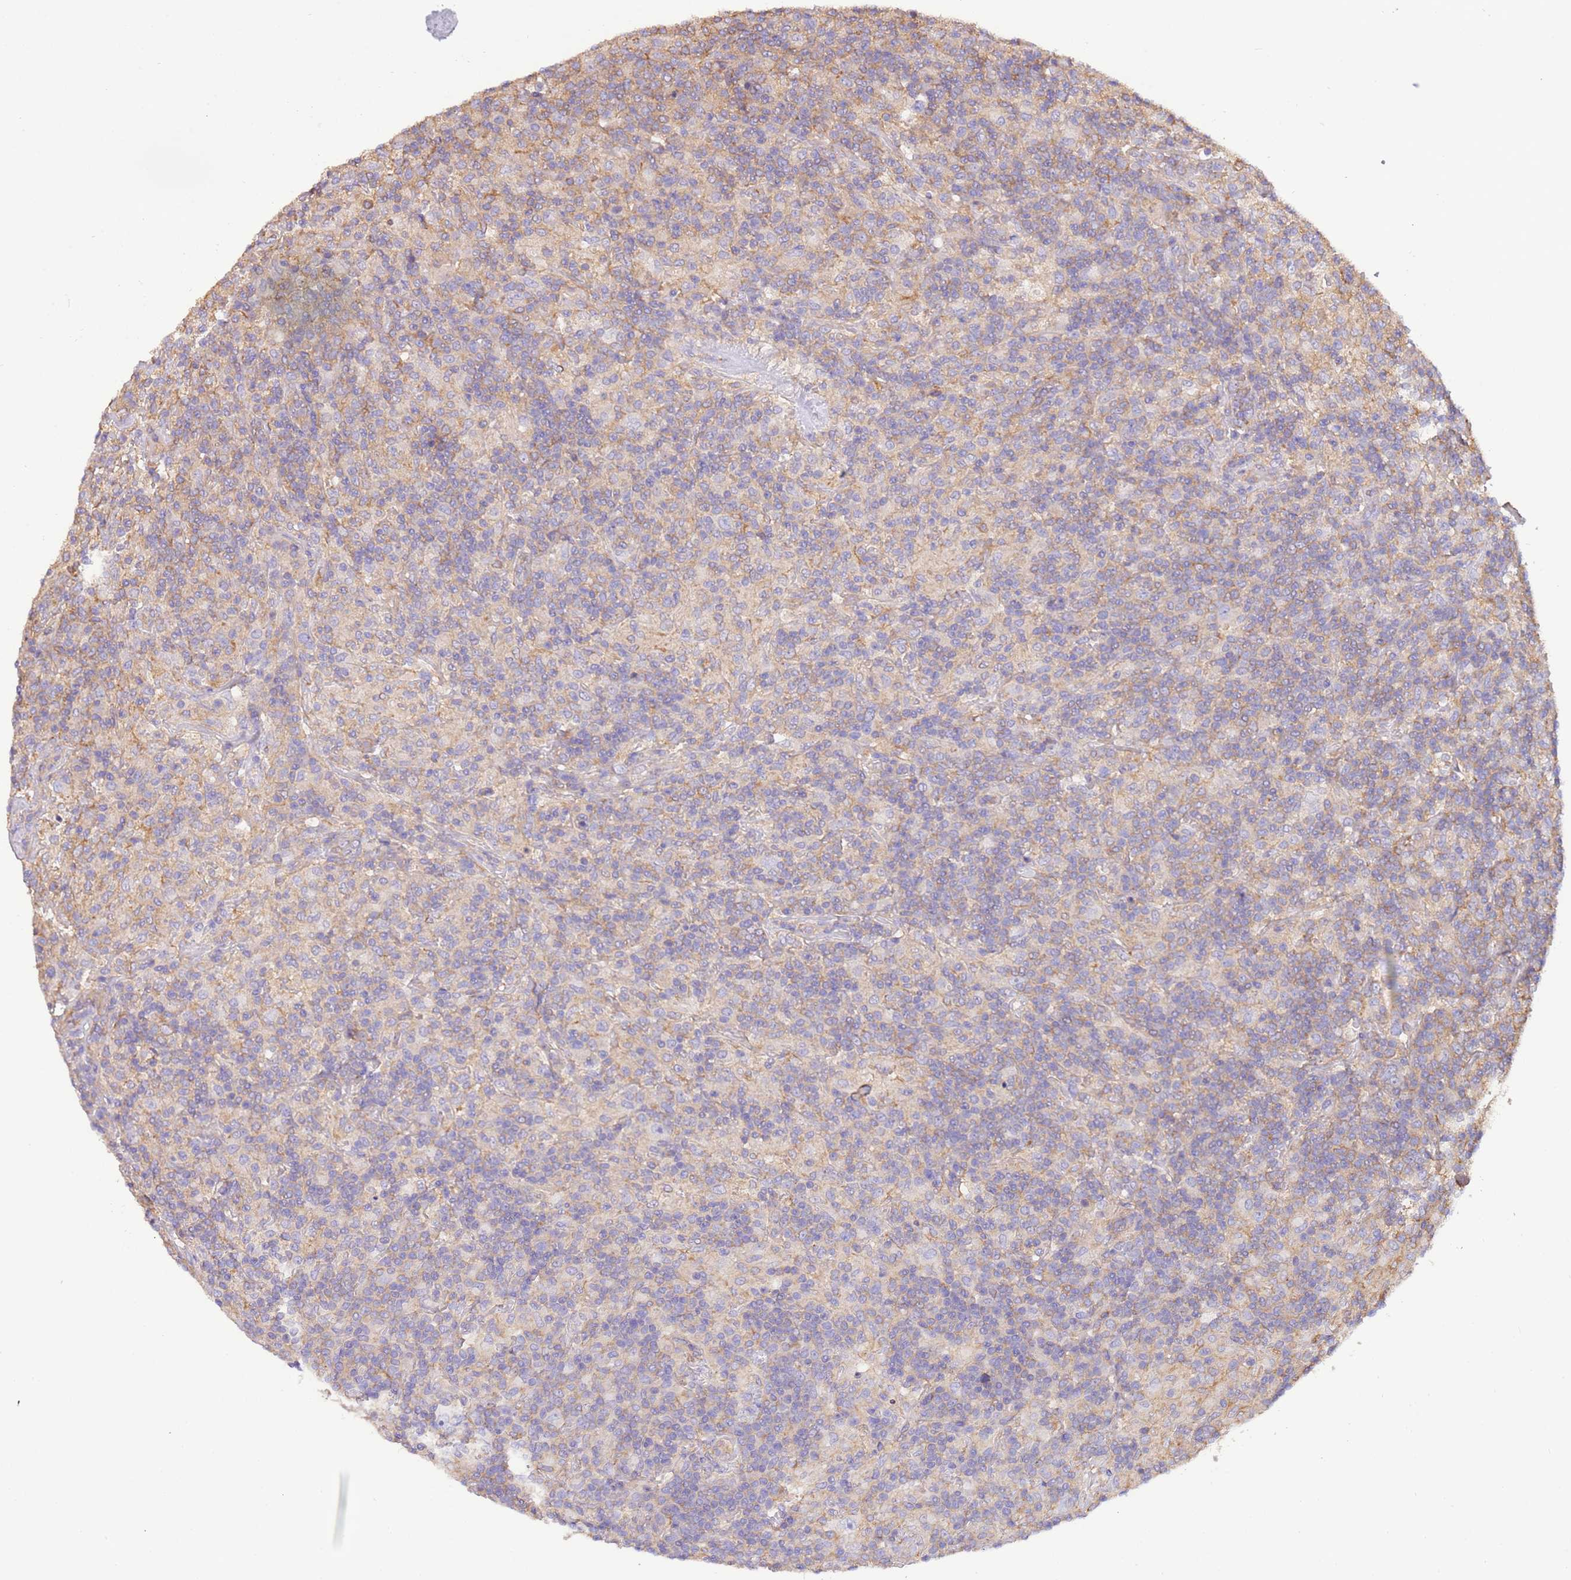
{"staining": {"intensity": "negative", "quantity": "none", "location": "none"}, "tissue": "lymphoma", "cell_type": "Tumor cells", "image_type": "cancer", "snomed": [{"axis": "morphology", "description": "Hodgkin's disease, NOS"}, {"axis": "topography", "description": "Lymph node"}], "caption": "Immunohistochemistry image of neoplastic tissue: human lymphoma stained with DAB reveals no significant protein expression in tumor cells.", "gene": "NAALADL1", "patient": {"sex": "male", "age": 70}}